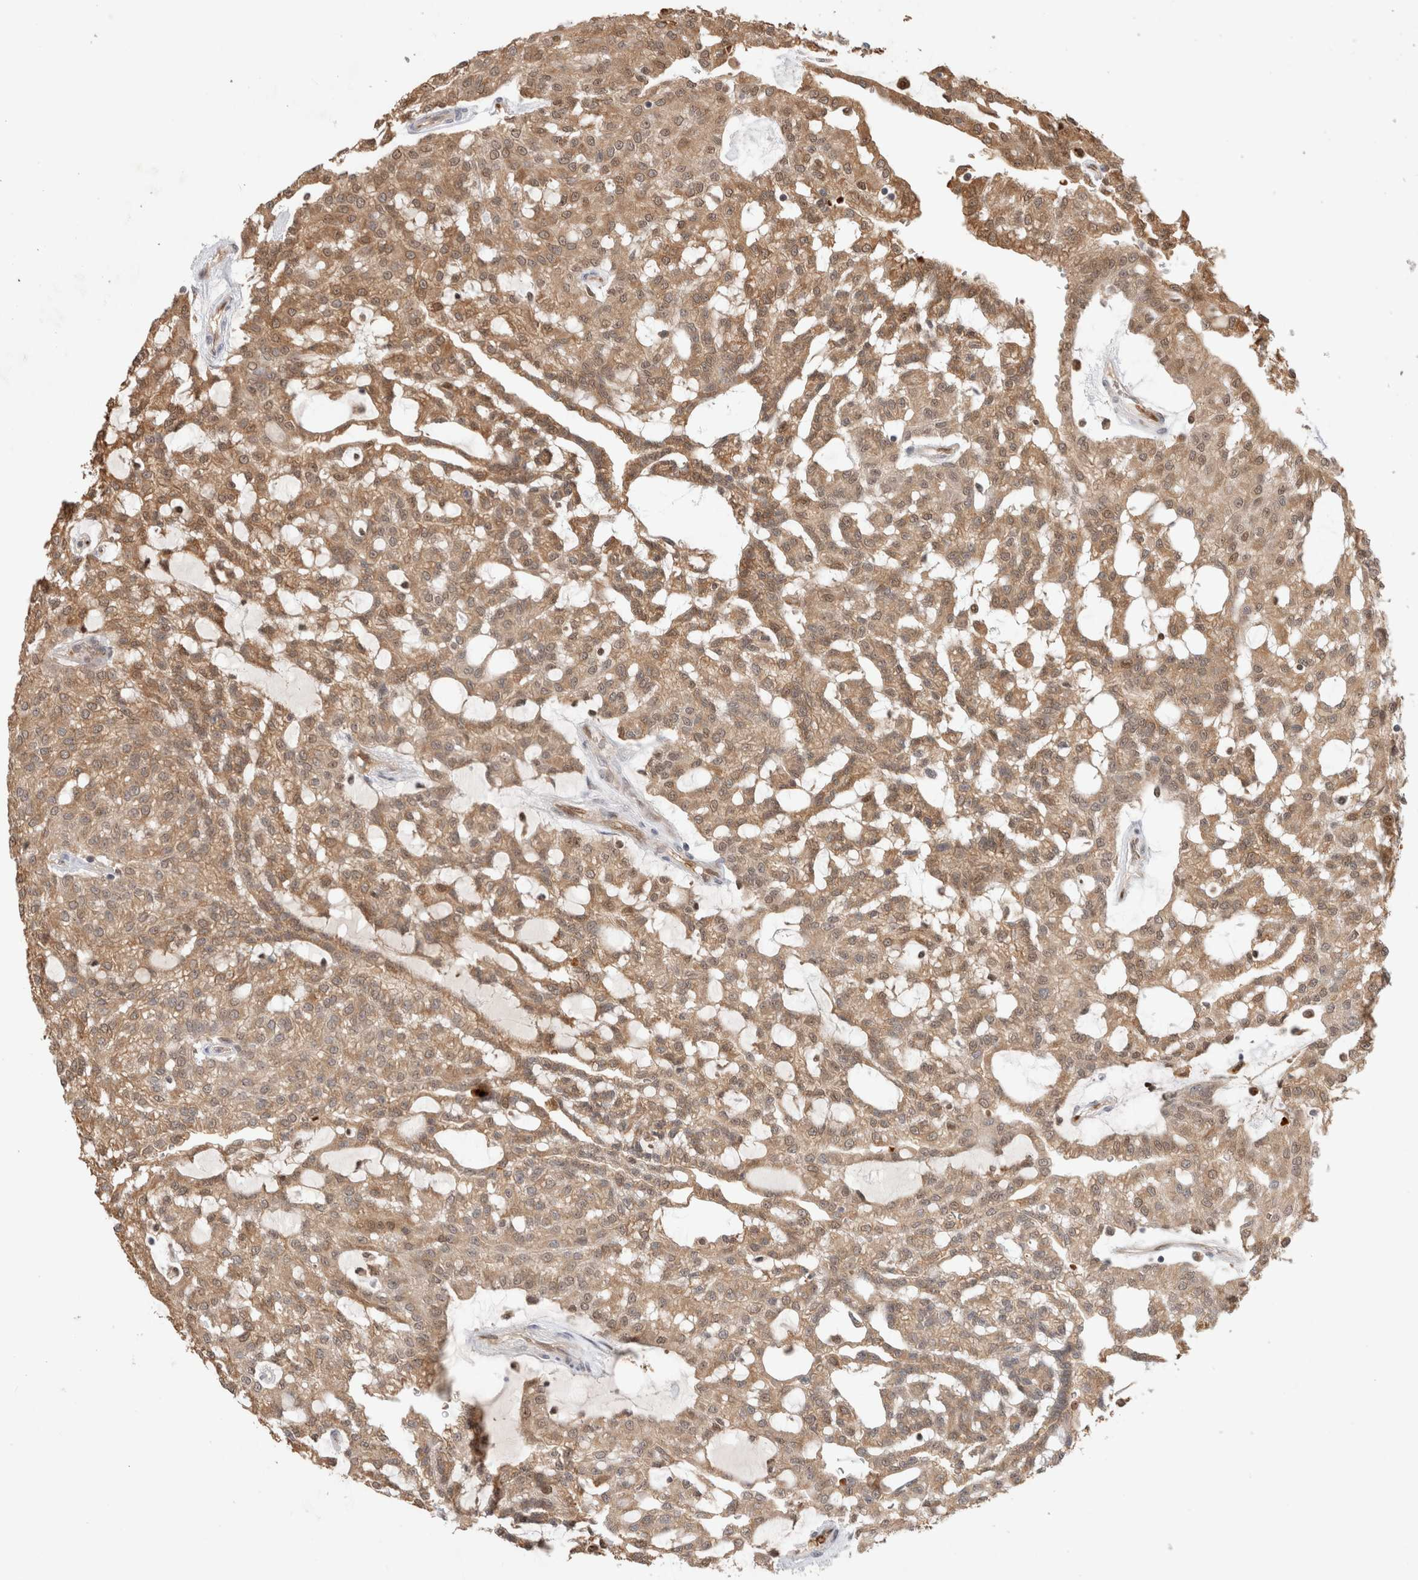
{"staining": {"intensity": "moderate", "quantity": ">75%", "location": "cytoplasmic/membranous,nuclear"}, "tissue": "renal cancer", "cell_type": "Tumor cells", "image_type": "cancer", "snomed": [{"axis": "morphology", "description": "Adenocarcinoma, NOS"}, {"axis": "topography", "description": "Kidney"}], "caption": "IHC (DAB (3,3'-diaminobenzidine)) staining of renal cancer exhibits moderate cytoplasmic/membranous and nuclear protein positivity in approximately >75% of tumor cells.", "gene": "OTUD6B", "patient": {"sex": "male", "age": 63}}